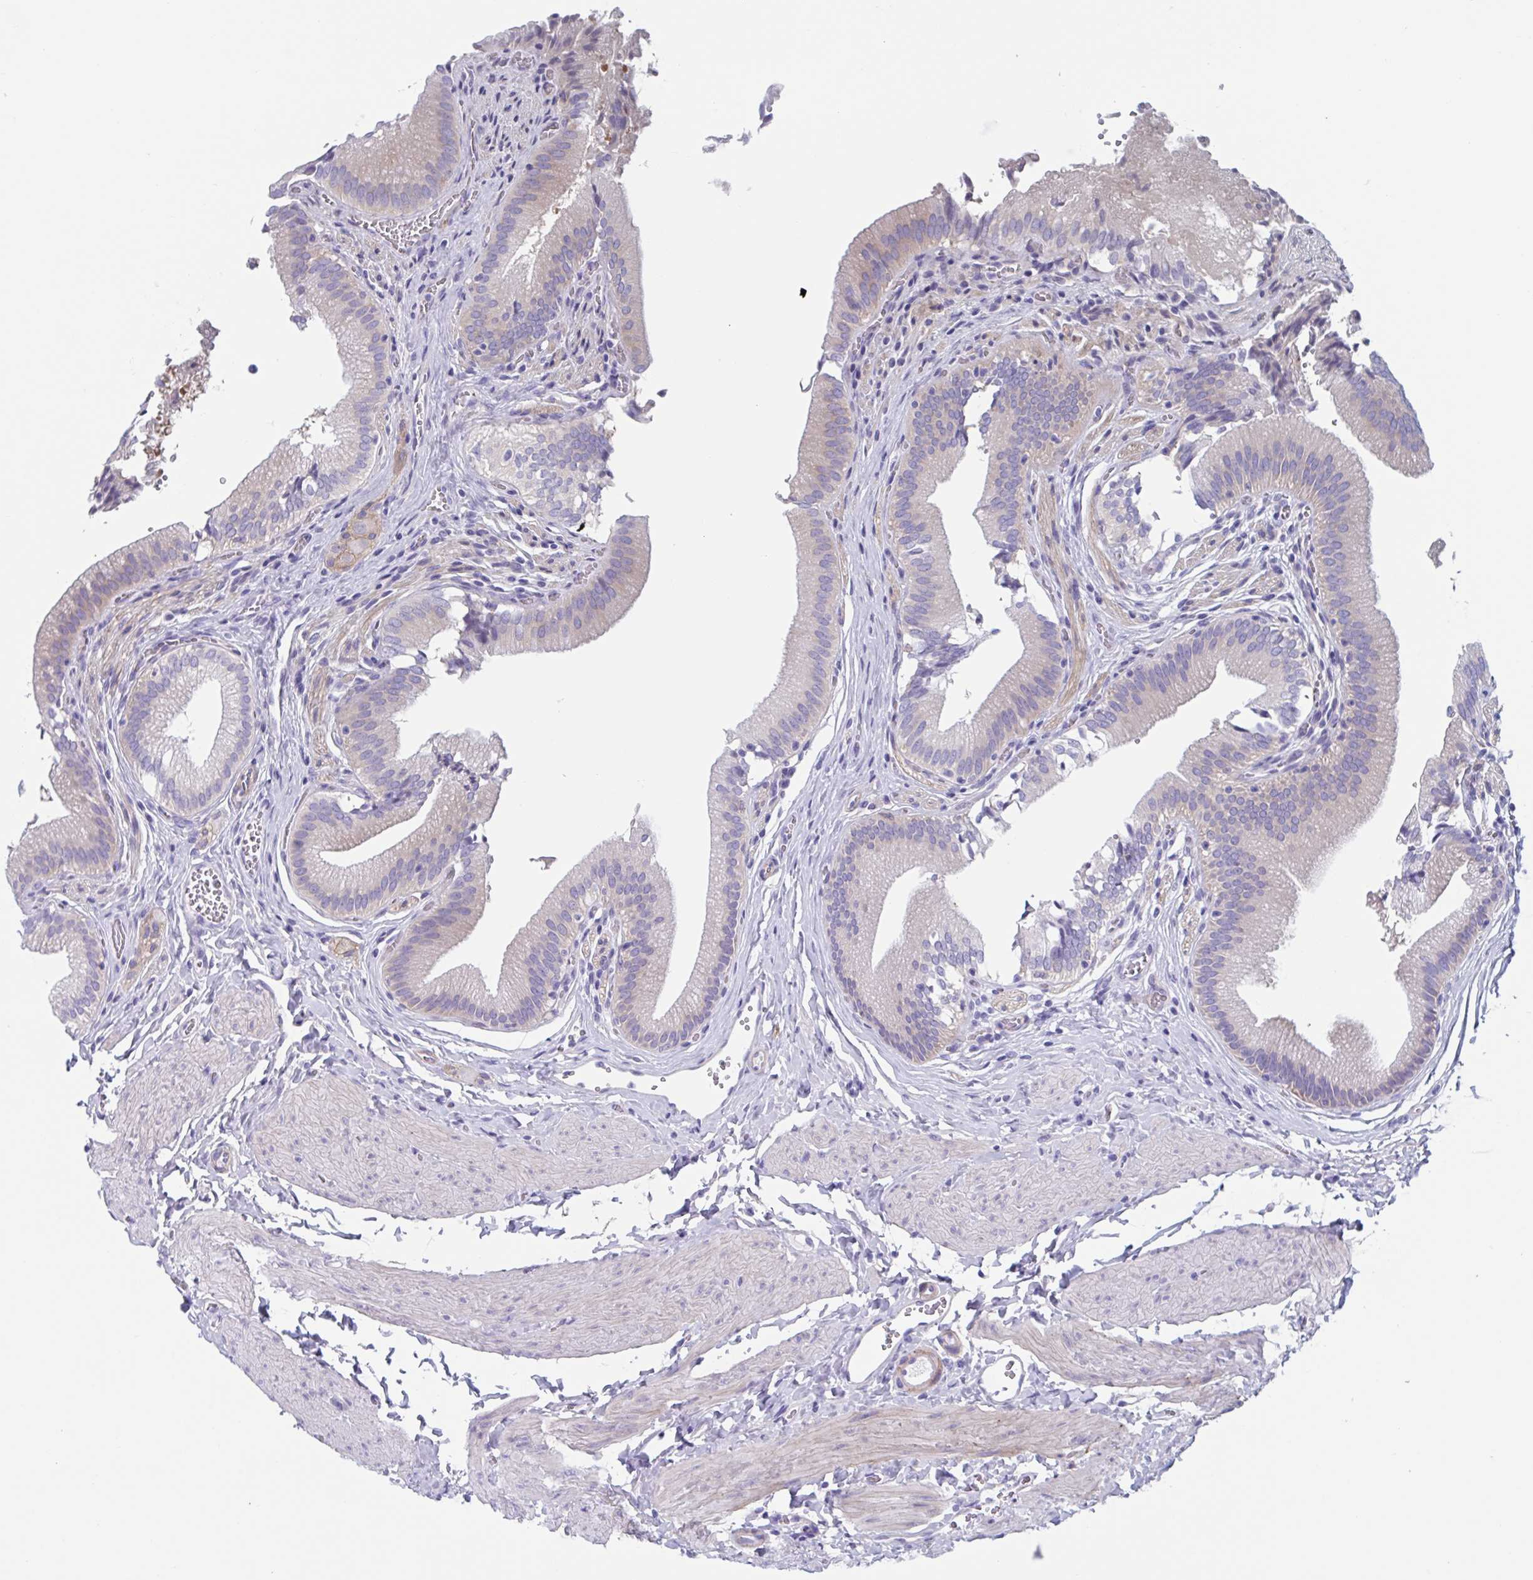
{"staining": {"intensity": "weak", "quantity": "<25%", "location": "cytoplasmic/membranous"}, "tissue": "gallbladder", "cell_type": "Glandular cells", "image_type": "normal", "snomed": [{"axis": "morphology", "description": "Normal tissue, NOS"}, {"axis": "topography", "description": "Gallbladder"}, {"axis": "topography", "description": "Peripheral nerve tissue"}], "caption": "DAB immunohistochemical staining of unremarkable human gallbladder reveals no significant positivity in glandular cells. (Immunohistochemistry, brightfield microscopy, high magnification).", "gene": "LPIN3", "patient": {"sex": "male", "age": 17}}